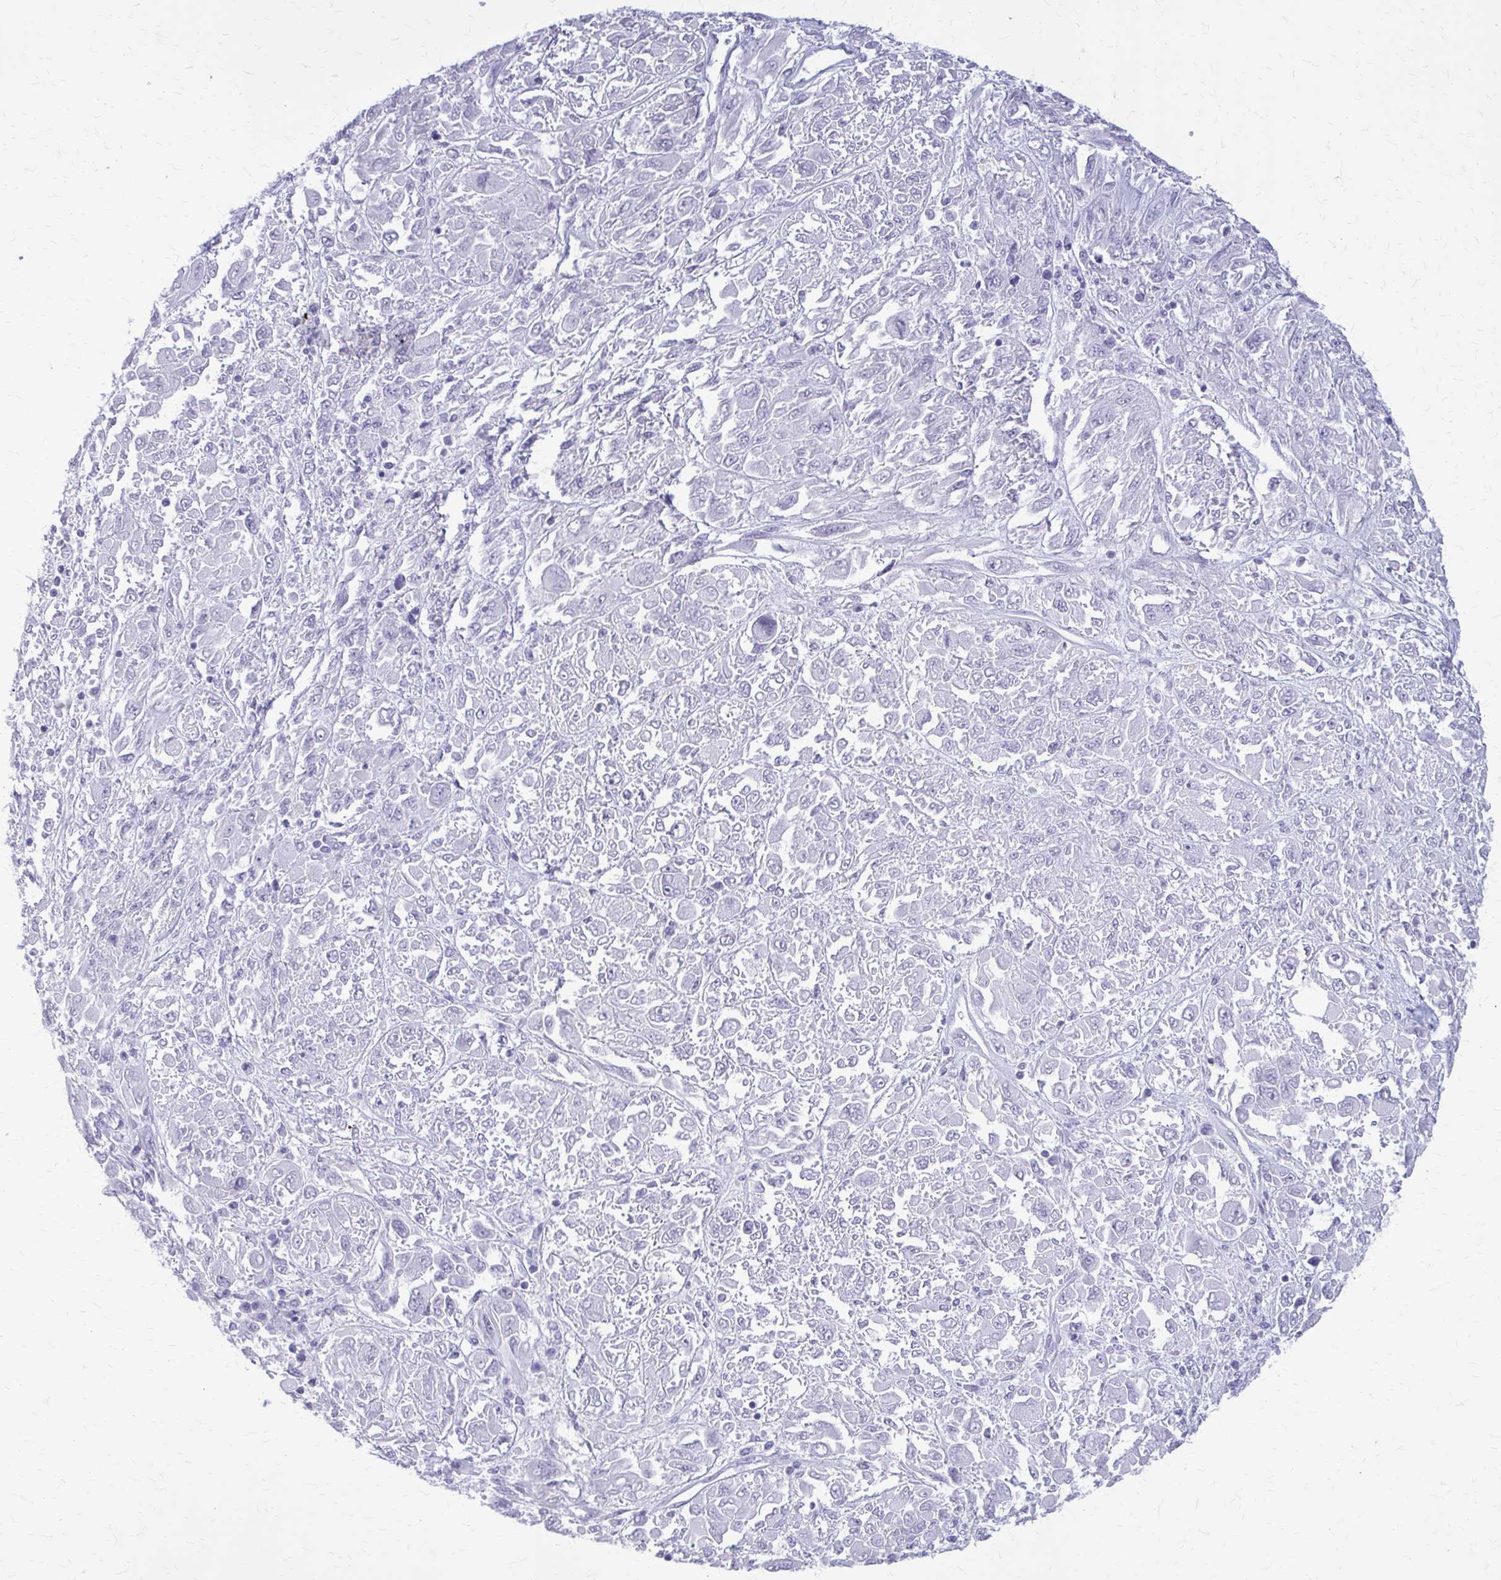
{"staining": {"intensity": "negative", "quantity": "none", "location": "none"}, "tissue": "melanoma", "cell_type": "Tumor cells", "image_type": "cancer", "snomed": [{"axis": "morphology", "description": "Malignant melanoma, NOS"}, {"axis": "topography", "description": "Skin"}], "caption": "There is no significant positivity in tumor cells of melanoma. The staining is performed using DAB (3,3'-diaminobenzidine) brown chromogen with nuclei counter-stained in using hematoxylin.", "gene": "KRT5", "patient": {"sex": "female", "age": 91}}